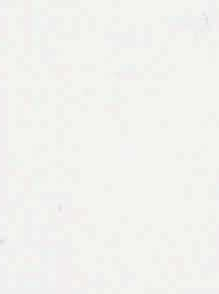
{"staining": {"intensity": "negative", "quantity": "none", "location": "none"}, "tissue": "esophagus", "cell_type": "Squamous epithelial cells", "image_type": "normal", "snomed": [{"axis": "morphology", "description": "Normal tissue, NOS"}, {"axis": "topography", "description": "Esophagus"}], "caption": "Image shows no significant protein expression in squamous epithelial cells of unremarkable esophagus.", "gene": "SATB2", "patient": {"sex": "male", "age": 70}}